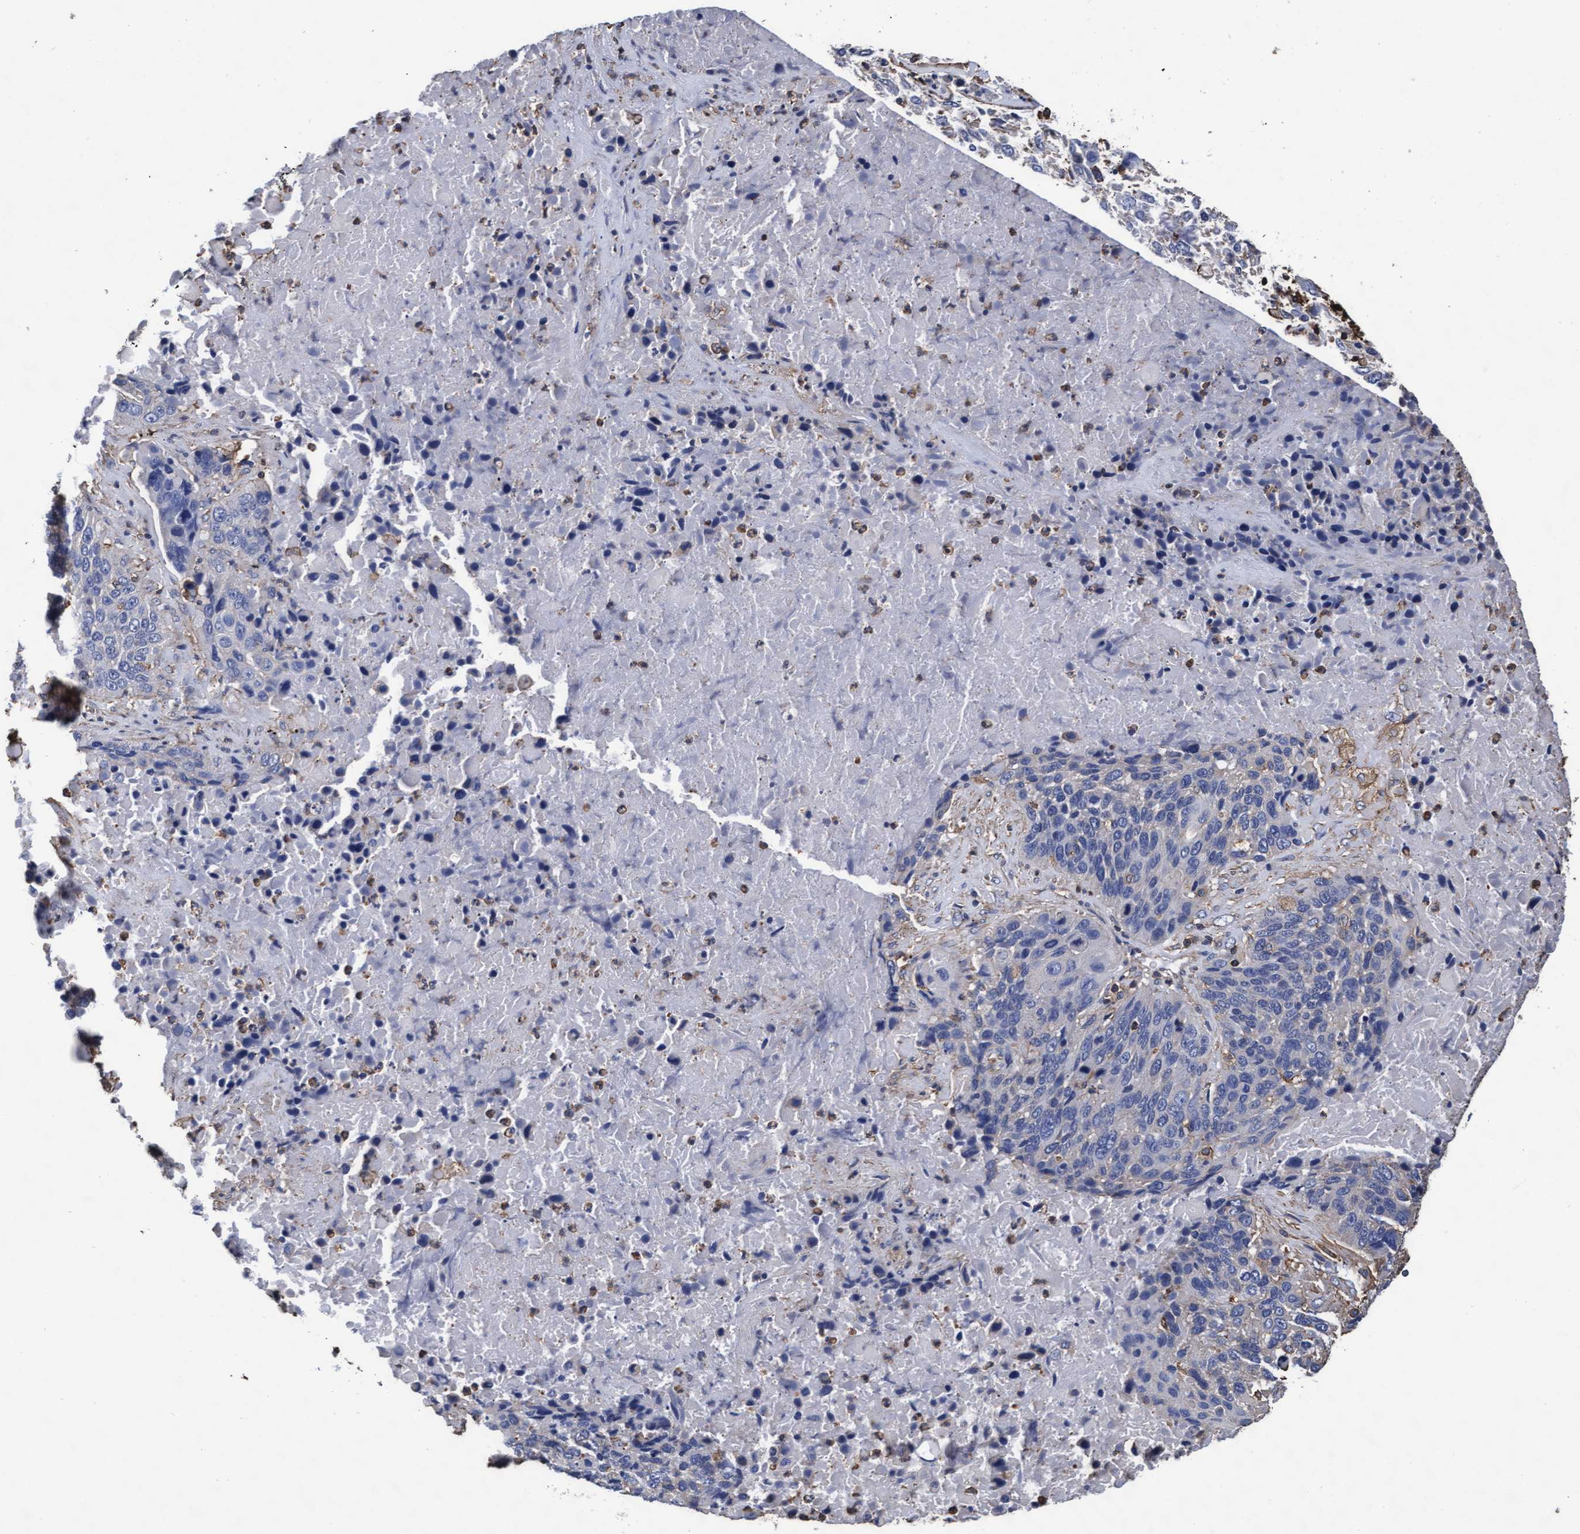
{"staining": {"intensity": "negative", "quantity": "none", "location": "none"}, "tissue": "lung cancer", "cell_type": "Tumor cells", "image_type": "cancer", "snomed": [{"axis": "morphology", "description": "Squamous cell carcinoma, NOS"}, {"axis": "topography", "description": "Lung"}], "caption": "Immunohistochemical staining of lung cancer reveals no significant expression in tumor cells.", "gene": "GRHPR", "patient": {"sex": "male", "age": 65}}